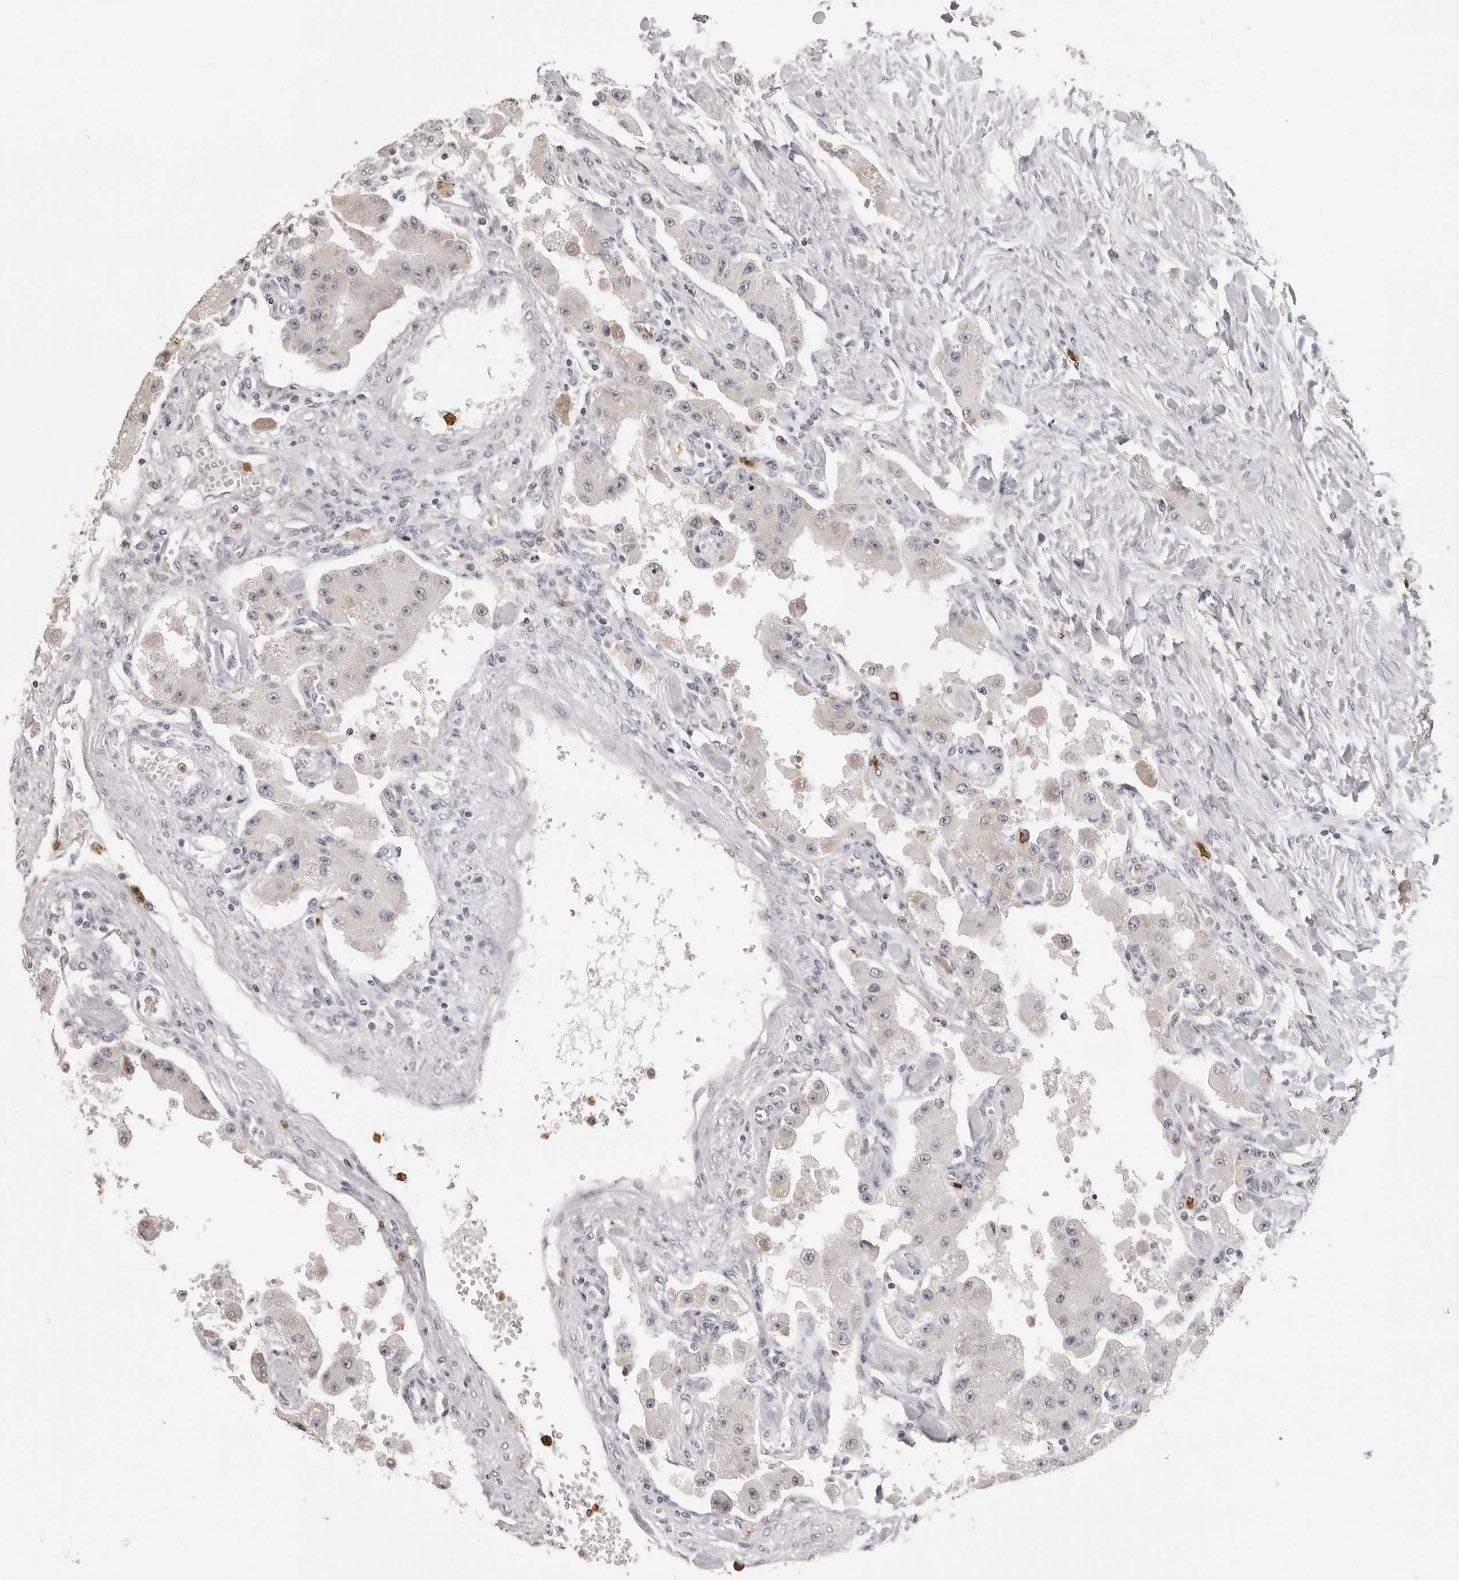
{"staining": {"intensity": "weak", "quantity": "<25%", "location": "cytoplasmic/membranous"}, "tissue": "carcinoid", "cell_type": "Tumor cells", "image_type": "cancer", "snomed": [{"axis": "morphology", "description": "Carcinoid, malignant, NOS"}, {"axis": "topography", "description": "Pancreas"}], "caption": "This is an immunohistochemistry (IHC) micrograph of human carcinoid (malignant). There is no expression in tumor cells.", "gene": "IL31", "patient": {"sex": "male", "age": 41}}